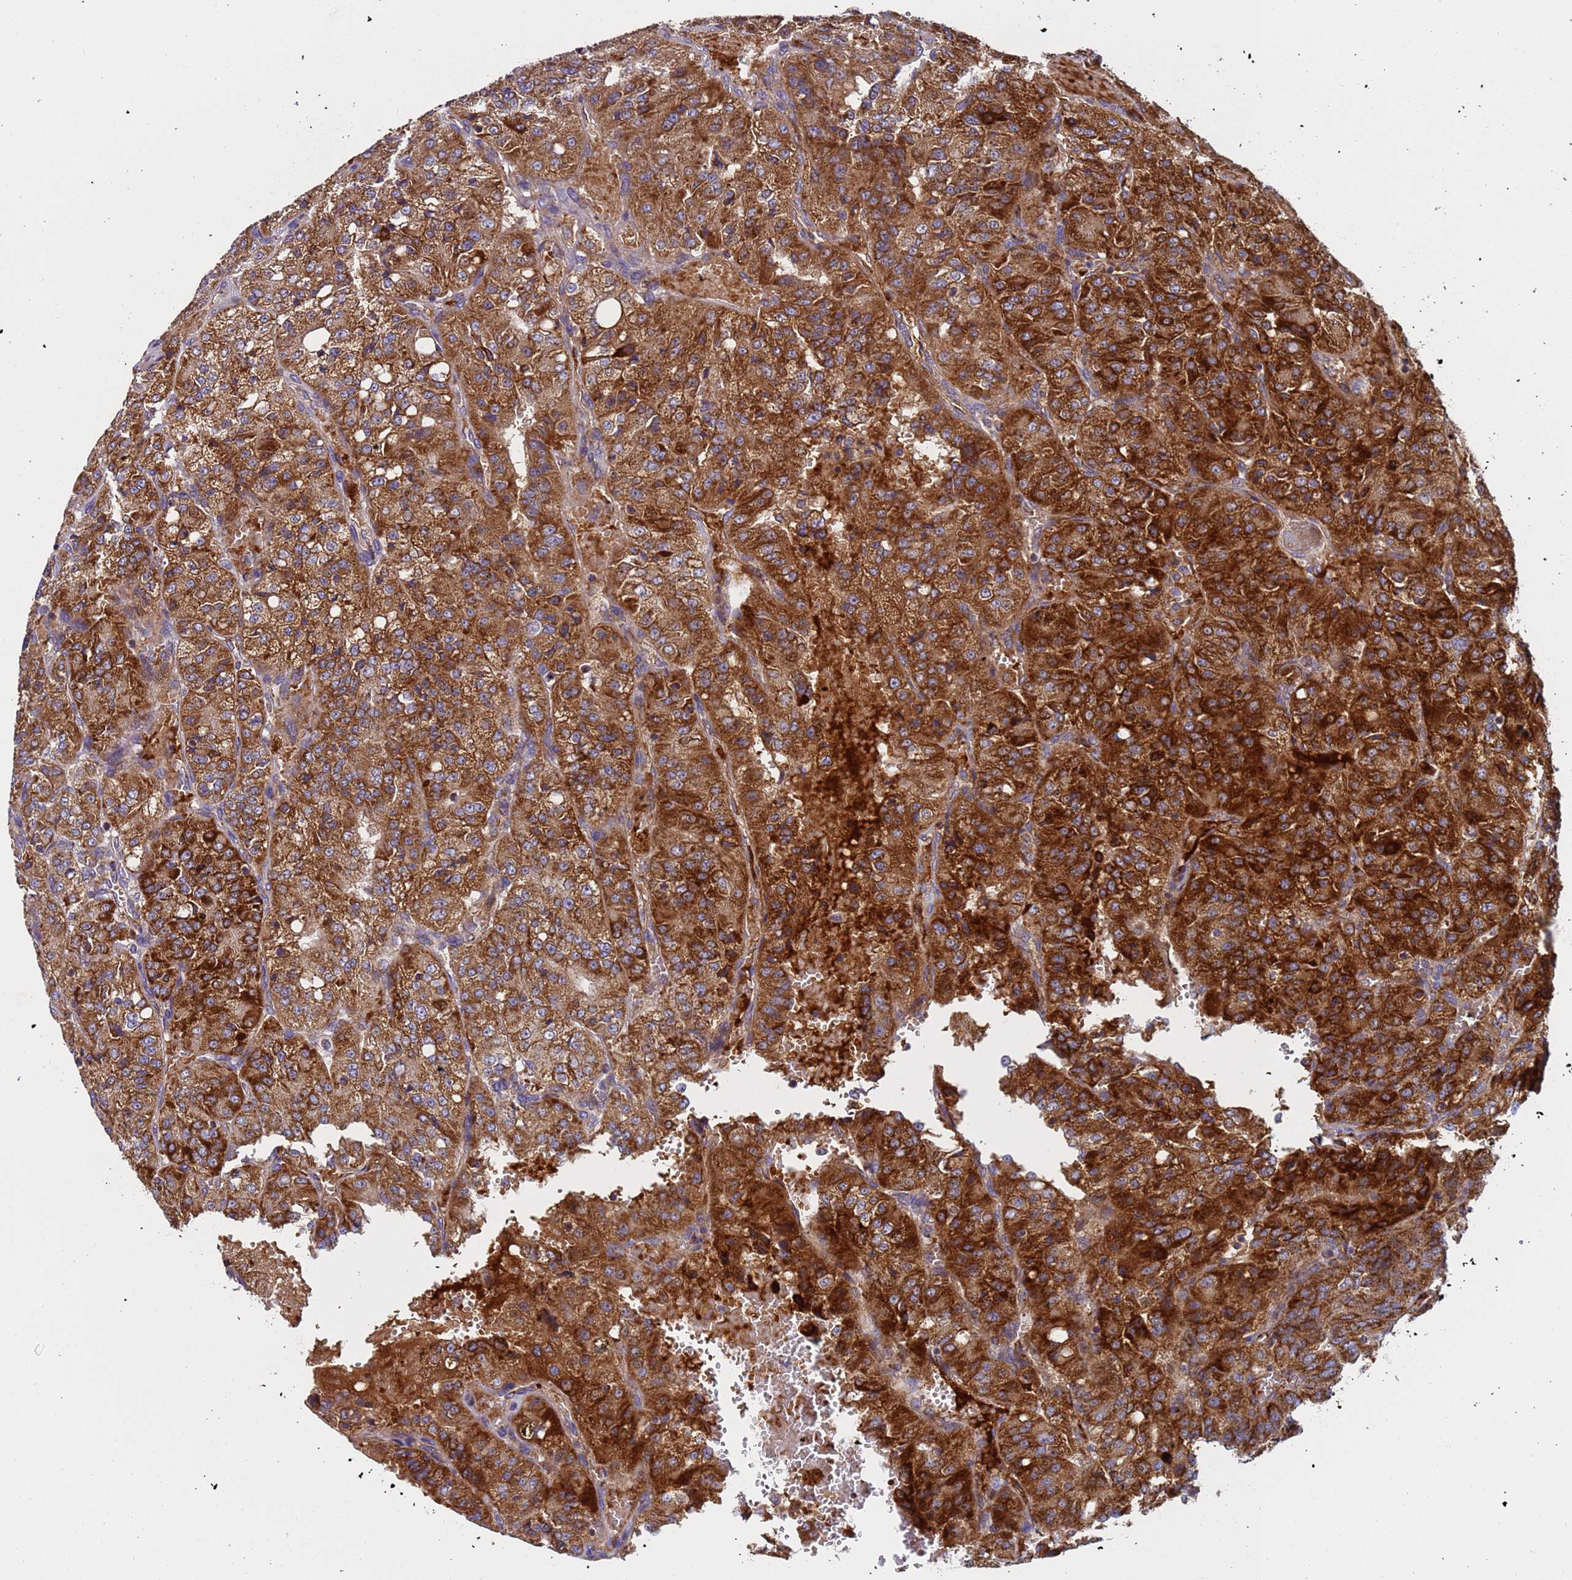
{"staining": {"intensity": "strong", "quantity": ">75%", "location": "cytoplasmic/membranous"}, "tissue": "renal cancer", "cell_type": "Tumor cells", "image_type": "cancer", "snomed": [{"axis": "morphology", "description": "Adenocarcinoma, NOS"}, {"axis": "topography", "description": "Kidney"}], "caption": "A high-resolution histopathology image shows IHC staining of renal cancer (adenocarcinoma), which demonstrates strong cytoplasmic/membranous positivity in approximately >75% of tumor cells. The staining was performed using DAB (3,3'-diaminobenzidine), with brown indicating positive protein expression. Nuclei are stained blue with hematoxylin.", "gene": "TMEM126A", "patient": {"sex": "female", "age": 63}}